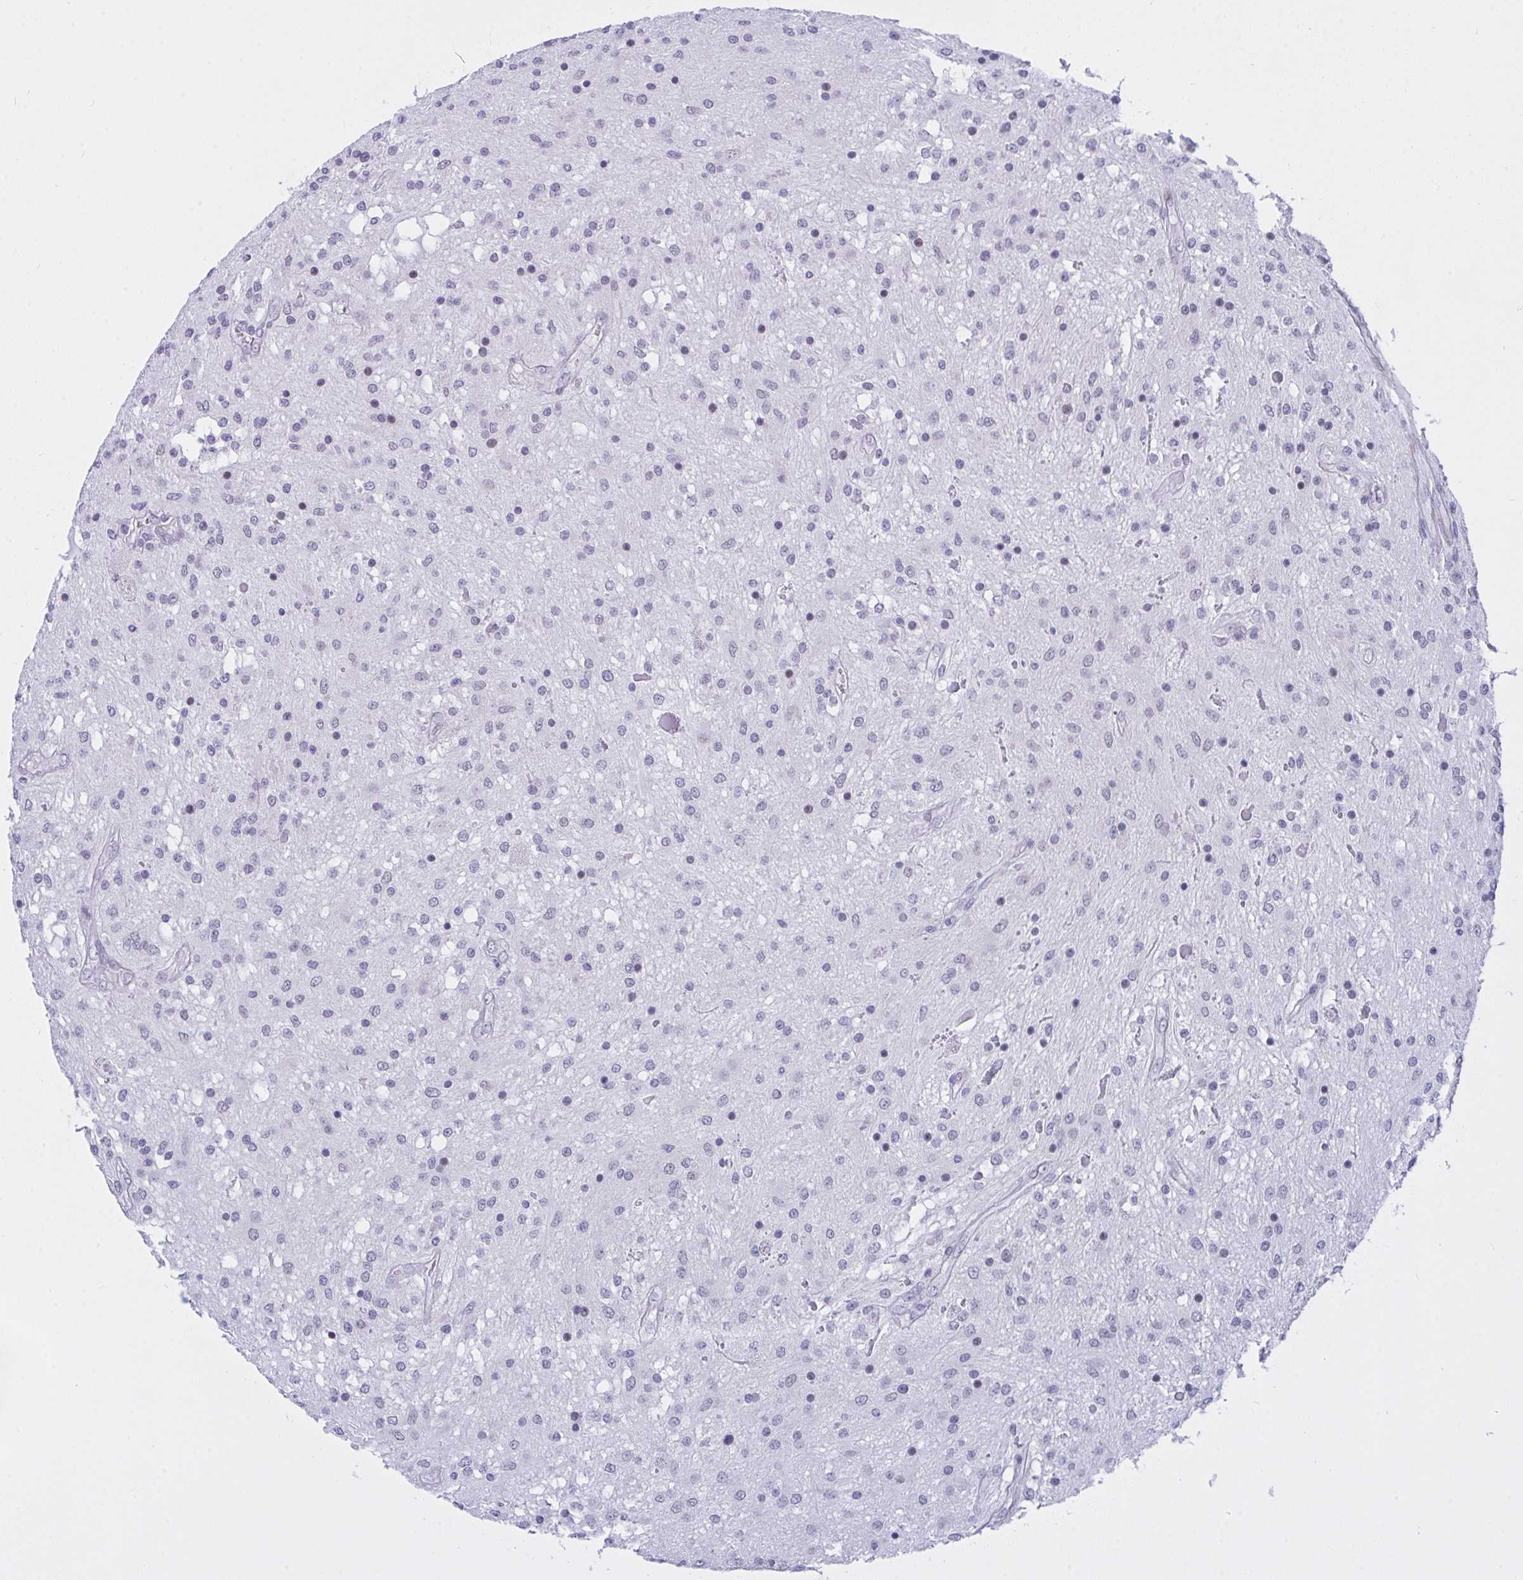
{"staining": {"intensity": "negative", "quantity": "none", "location": "none"}, "tissue": "glioma", "cell_type": "Tumor cells", "image_type": "cancer", "snomed": [{"axis": "morphology", "description": "Glioma, malignant, Low grade"}, {"axis": "topography", "description": "Cerebellum"}], "caption": "Tumor cells are negative for protein expression in human glioma.", "gene": "FBXL22", "patient": {"sex": "female", "age": 14}}